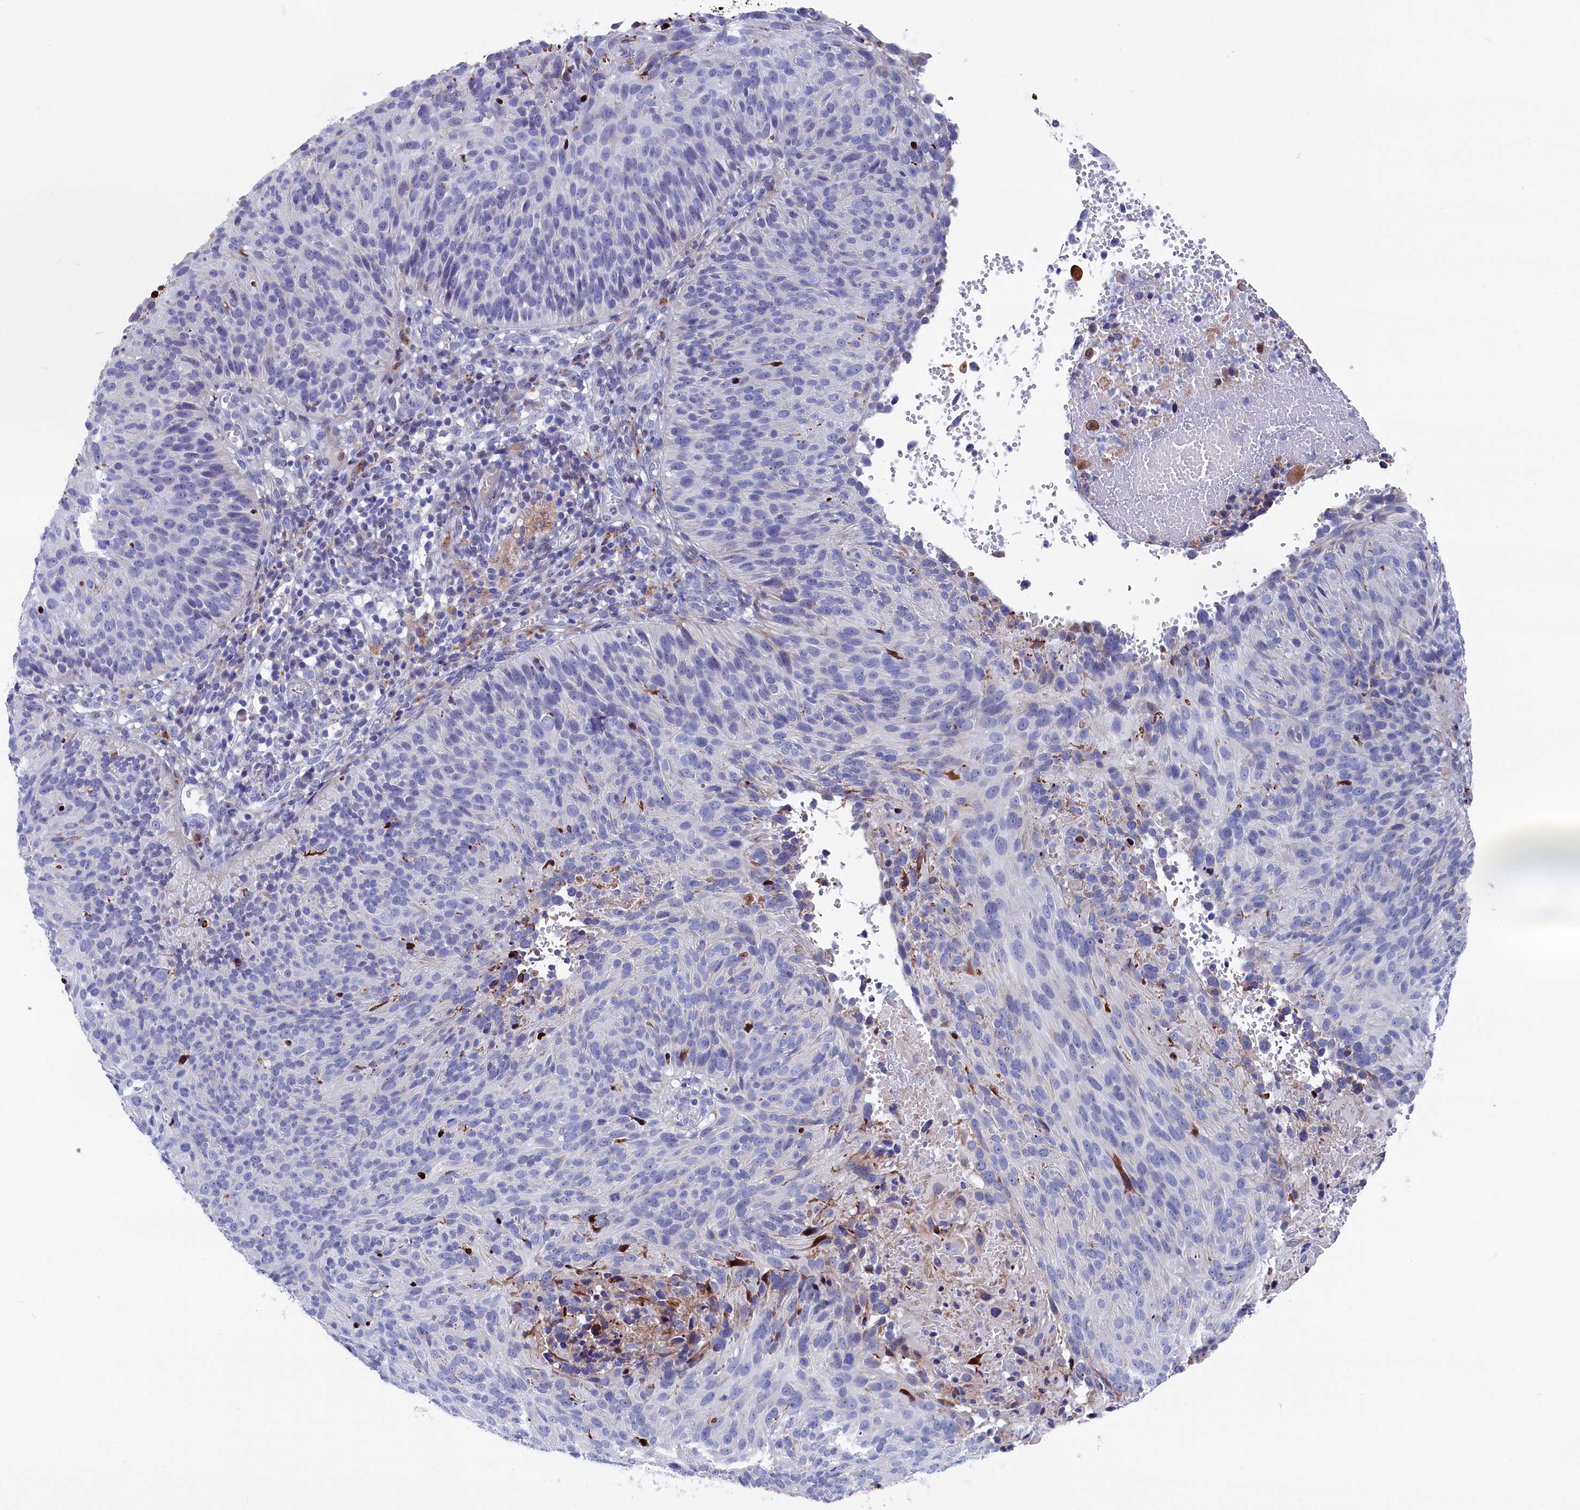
{"staining": {"intensity": "negative", "quantity": "none", "location": "none"}, "tissue": "cervical cancer", "cell_type": "Tumor cells", "image_type": "cancer", "snomed": [{"axis": "morphology", "description": "Squamous cell carcinoma, NOS"}, {"axis": "topography", "description": "Cervix"}], "caption": "Cervical cancer stained for a protein using IHC displays no expression tumor cells.", "gene": "NUDT7", "patient": {"sex": "female", "age": 74}}